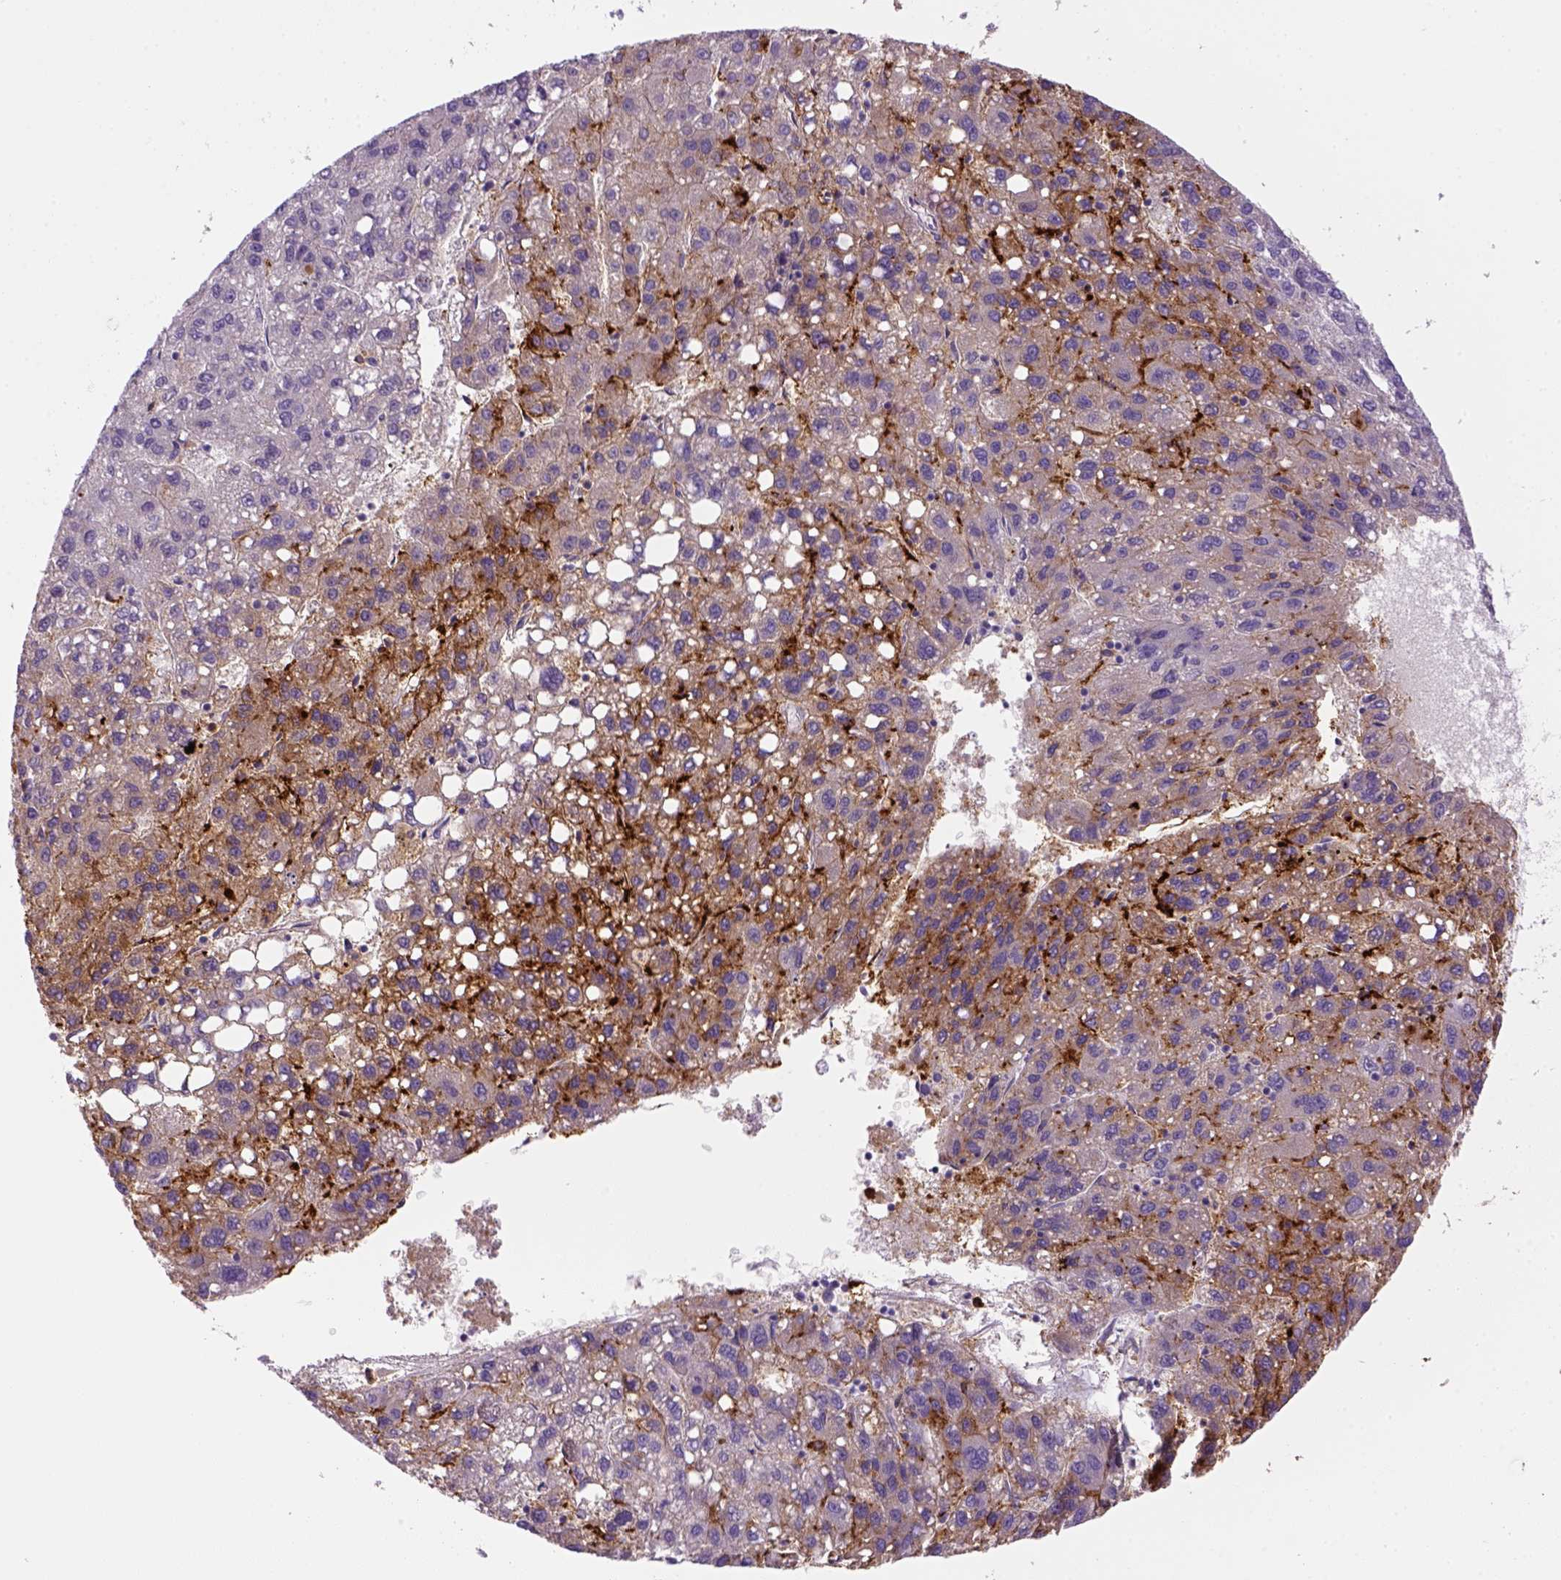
{"staining": {"intensity": "negative", "quantity": "none", "location": "none"}, "tissue": "liver cancer", "cell_type": "Tumor cells", "image_type": "cancer", "snomed": [{"axis": "morphology", "description": "Carcinoma, Hepatocellular, NOS"}, {"axis": "topography", "description": "Liver"}], "caption": "IHC of human hepatocellular carcinoma (liver) shows no staining in tumor cells.", "gene": "CD14", "patient": {"sex": "female", "age": 82}}